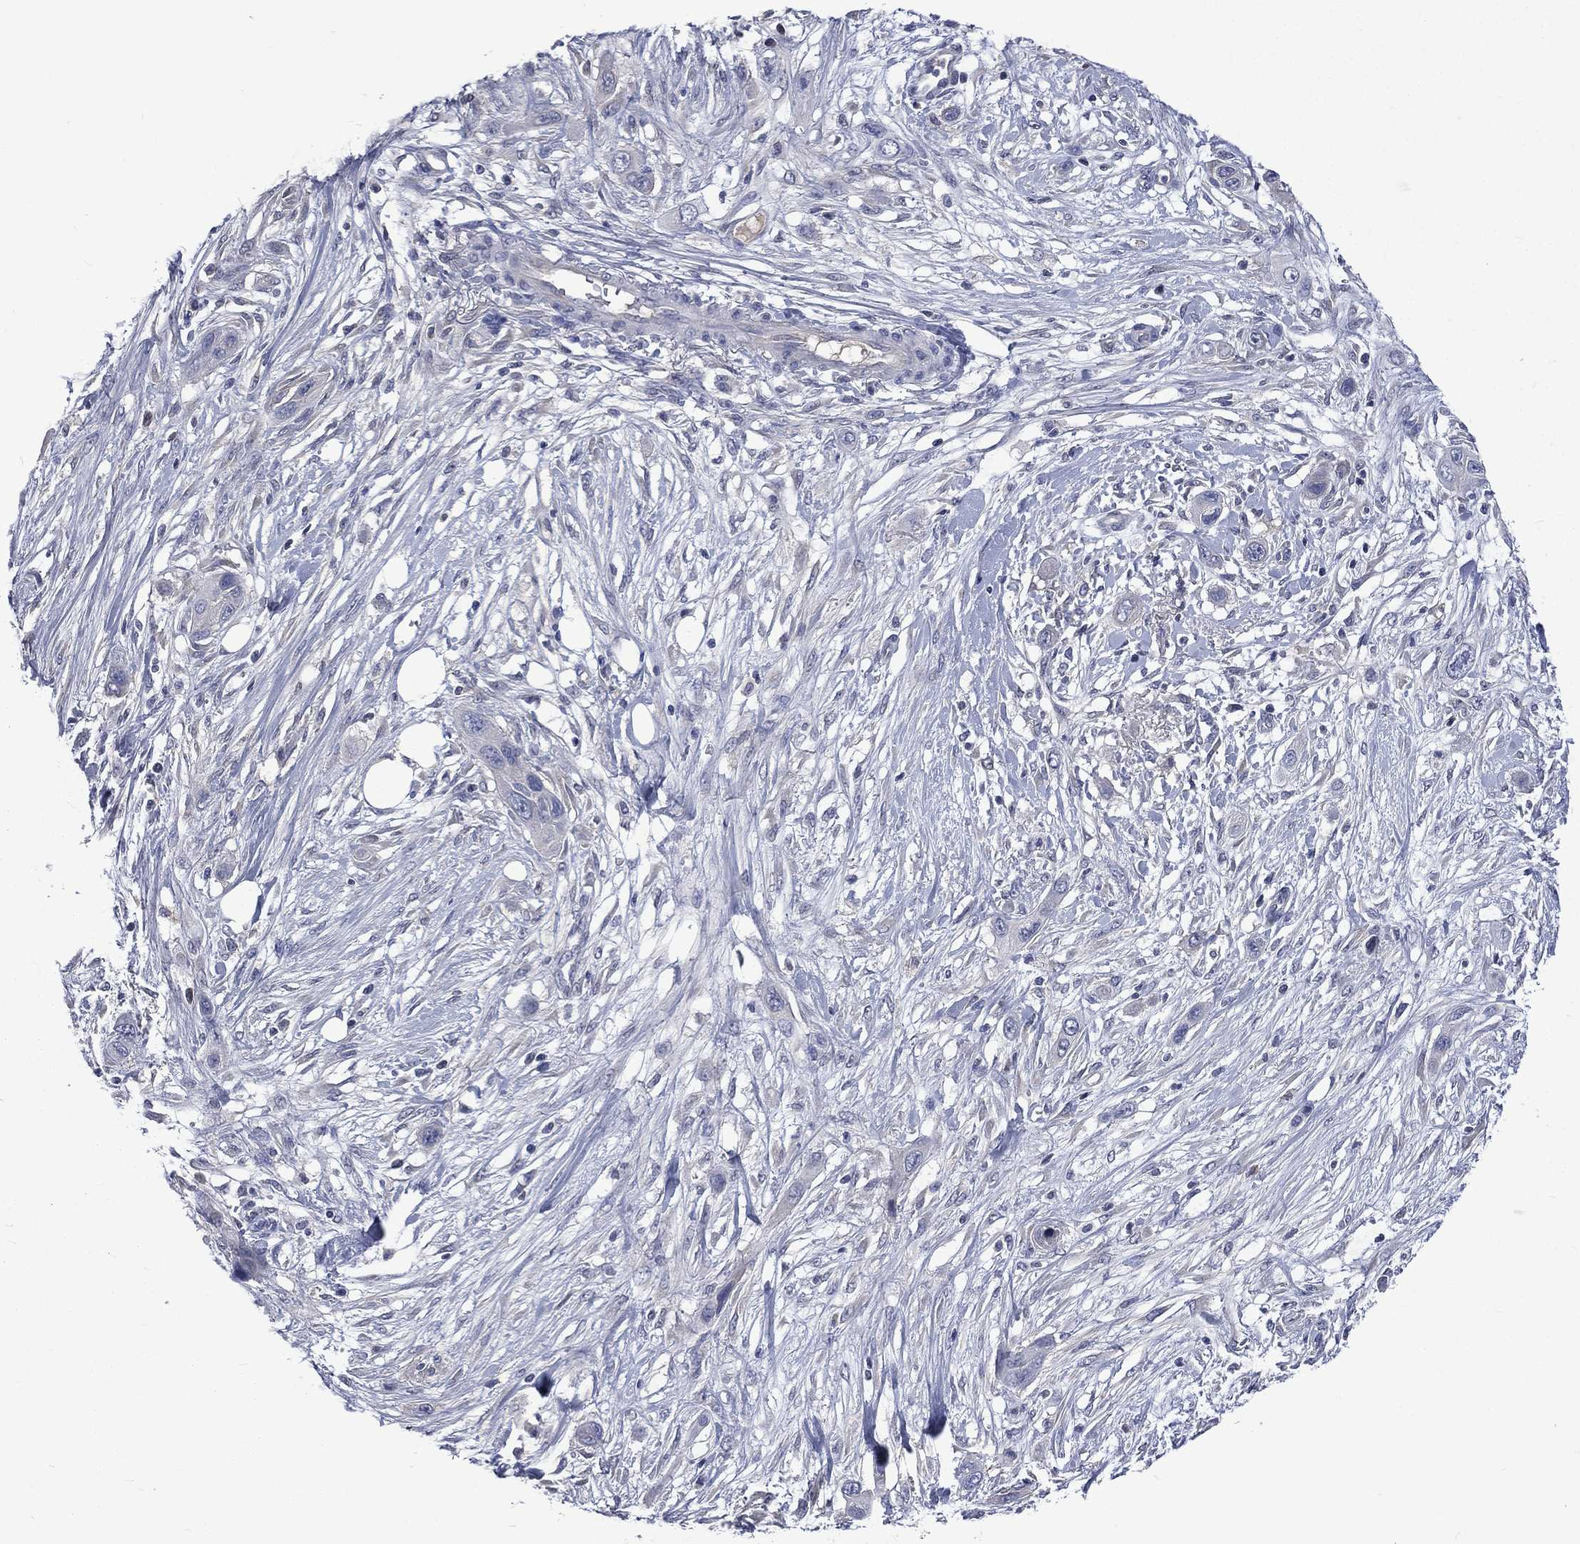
{"staining": {"intensity": "negative", "quantity": "none", "location": "none"}, "tissue": "skin cancer", "cell_type": "Tumor cells", "image_type": "cancer", "snomed": [{"axis": "morphology", "description": "Squamous cell carcinoma, NOS"}, {"axis": "topography", "description": "Skin"}], "caption": "DAB immunohistochemical staining of human skin cancer displays no significant expression in tumor cells.", "gene": "CA12", "patient": {"sex": "male", "age": 79}}